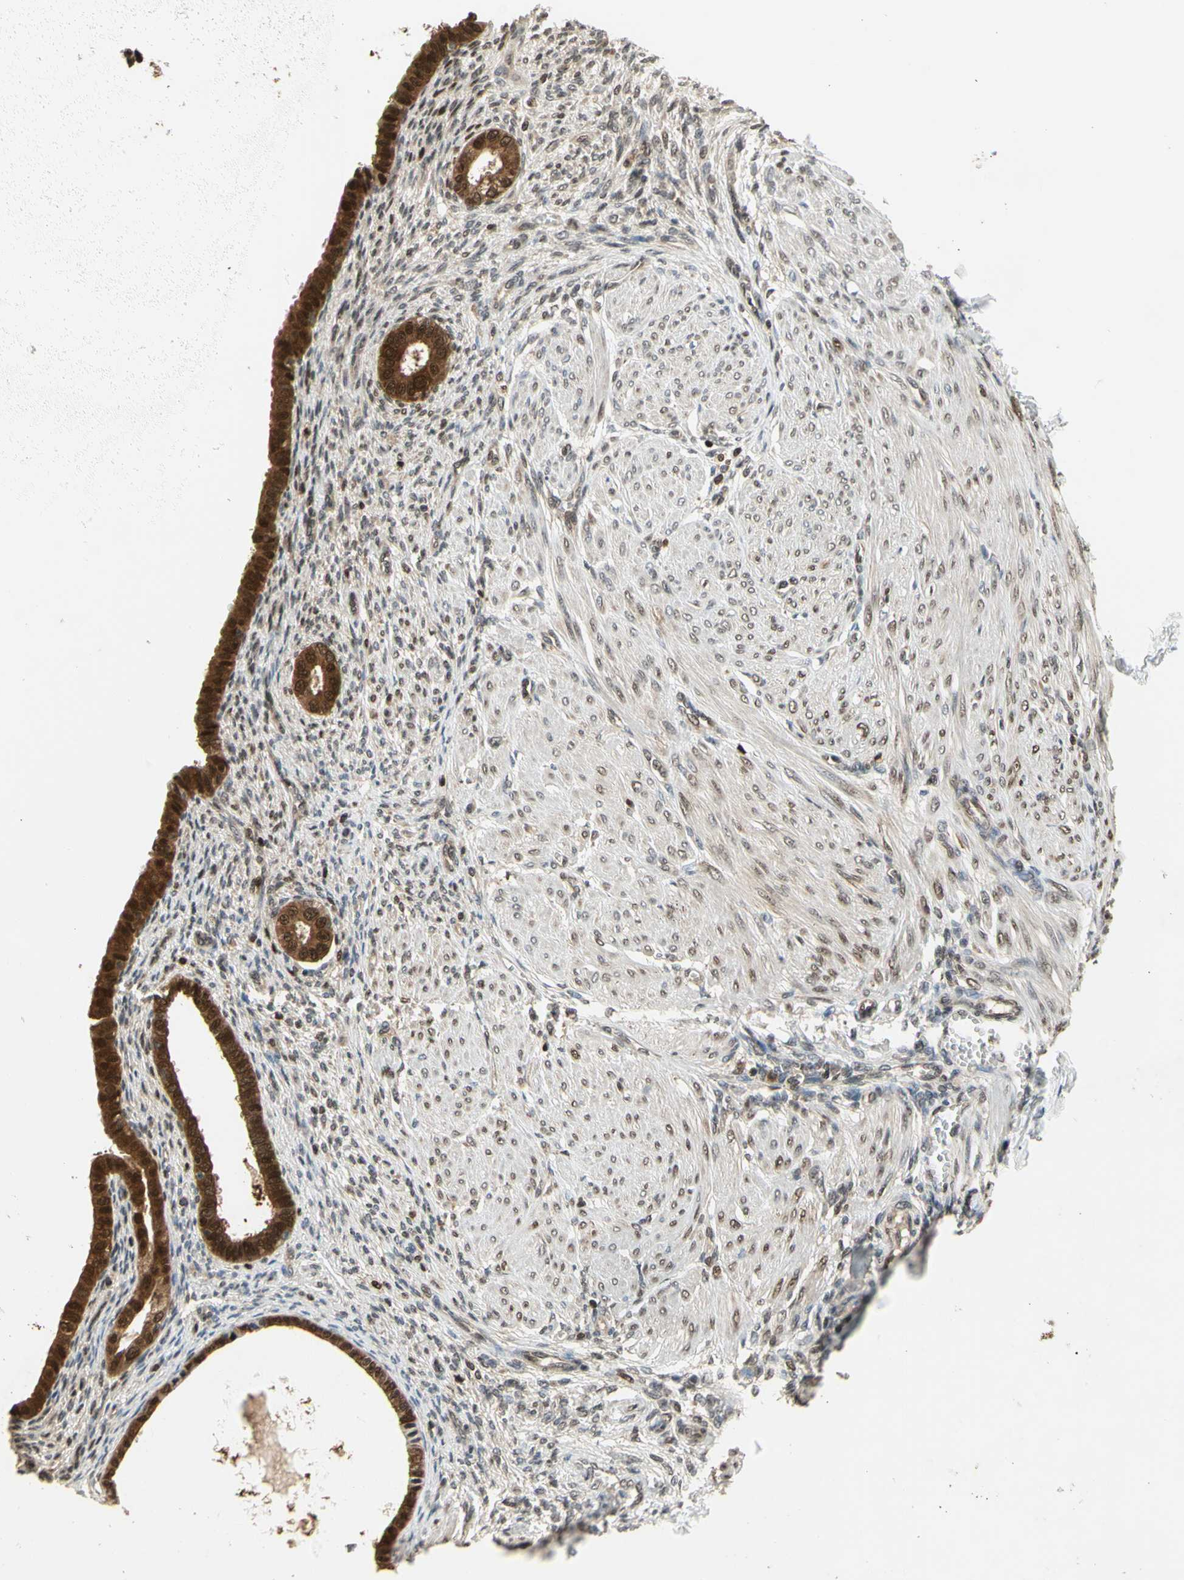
{"staining": {"intensity": "negative", "quantity": "none", "location": "none"}, "tissue": "endometrium", "cell_type": "Cells in endometrial stroma", "image_type": "normal", "snomed": [{"axis": "morphology", "description": "Normal tissue, NOS"}, {"axis": "topography", "description": "Endometrium"}], "caption": "IHC histopathology image of normal endometrium stained for a protein (brown), which reveals no expression in cells in endometrial stroma.", "gene": "GSR", "patient": {"sex": "female", "age": 72}}